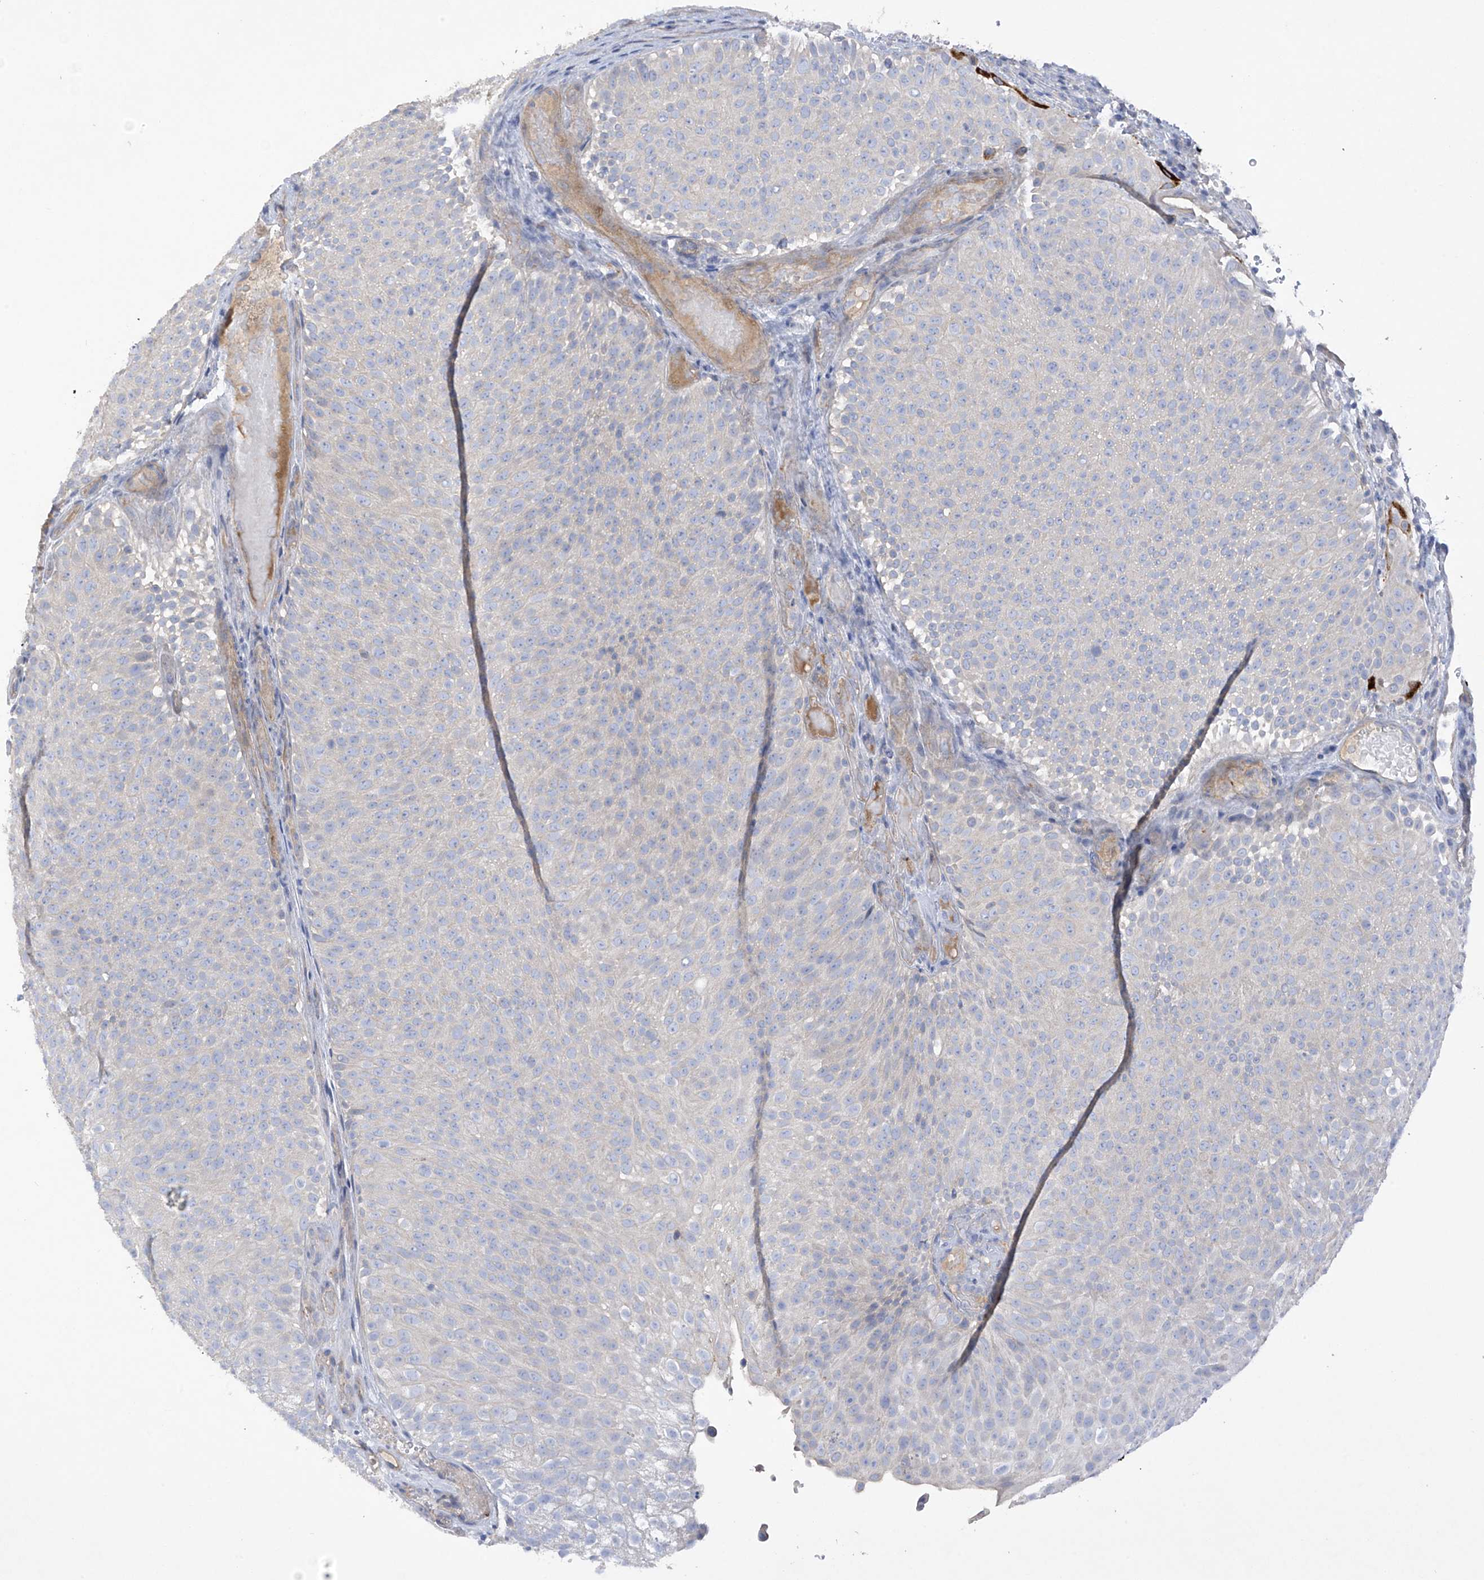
{"staining": {"intensity": "negative", "quantity": "none", "location": "none"}, "tissue": "urothelial cancer", "cell_type": "Tumor cells", "image_type": "cancer", "snomed": [{"axis": "morphology", "description": "Urothelial carcinoma, Low grade"}, {"axis": "topography", "description": "Urinary bladder"}], "caption": "Micrograph shows no significant protein positivity in tumor cells of low-grade urothelial carcinoma.", "gene": "PRSS12", "patient": {"sex": "male", "age": 78}}